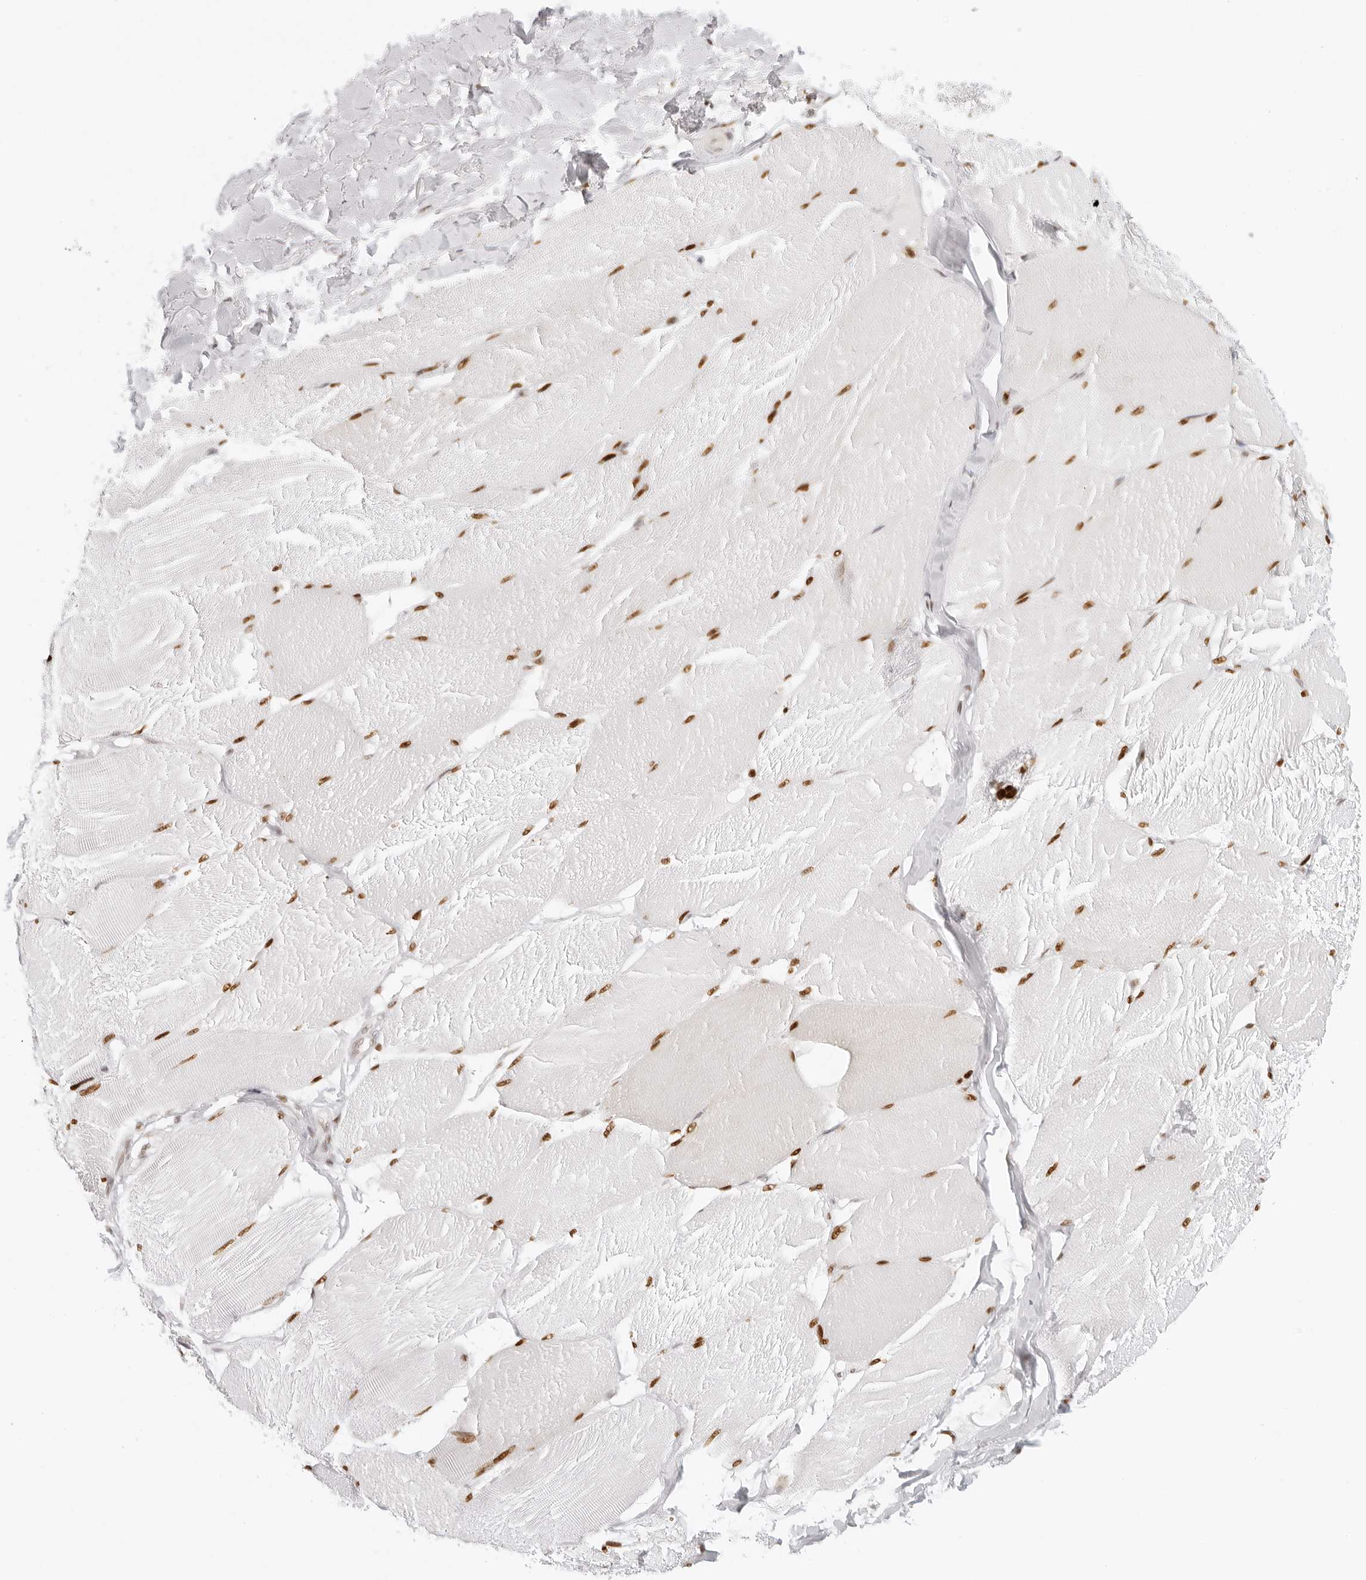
{"staining": {"intensity": "moderate", "quantity": ">75%", "location": "nuclear"}, "tissue": "skeletal muscle", "cell_type": "Myocytes", "image_type": "normal", "snomed": [{"axis": "morphology", "description": "Normal tissue, NOS"}, {"axis": "topography", "description": "Skin"}, {"axis": "topography", "description": "Skeletal muscle"}], "caption": "A medium amount of moderate nuclear staining is present in about >75% of myocytes in normal skeletal muscle. (IHC, brightfield microscopy, high magnification).", "gene": "RCC1", "patient": {"sex": "male", "age": 83}}